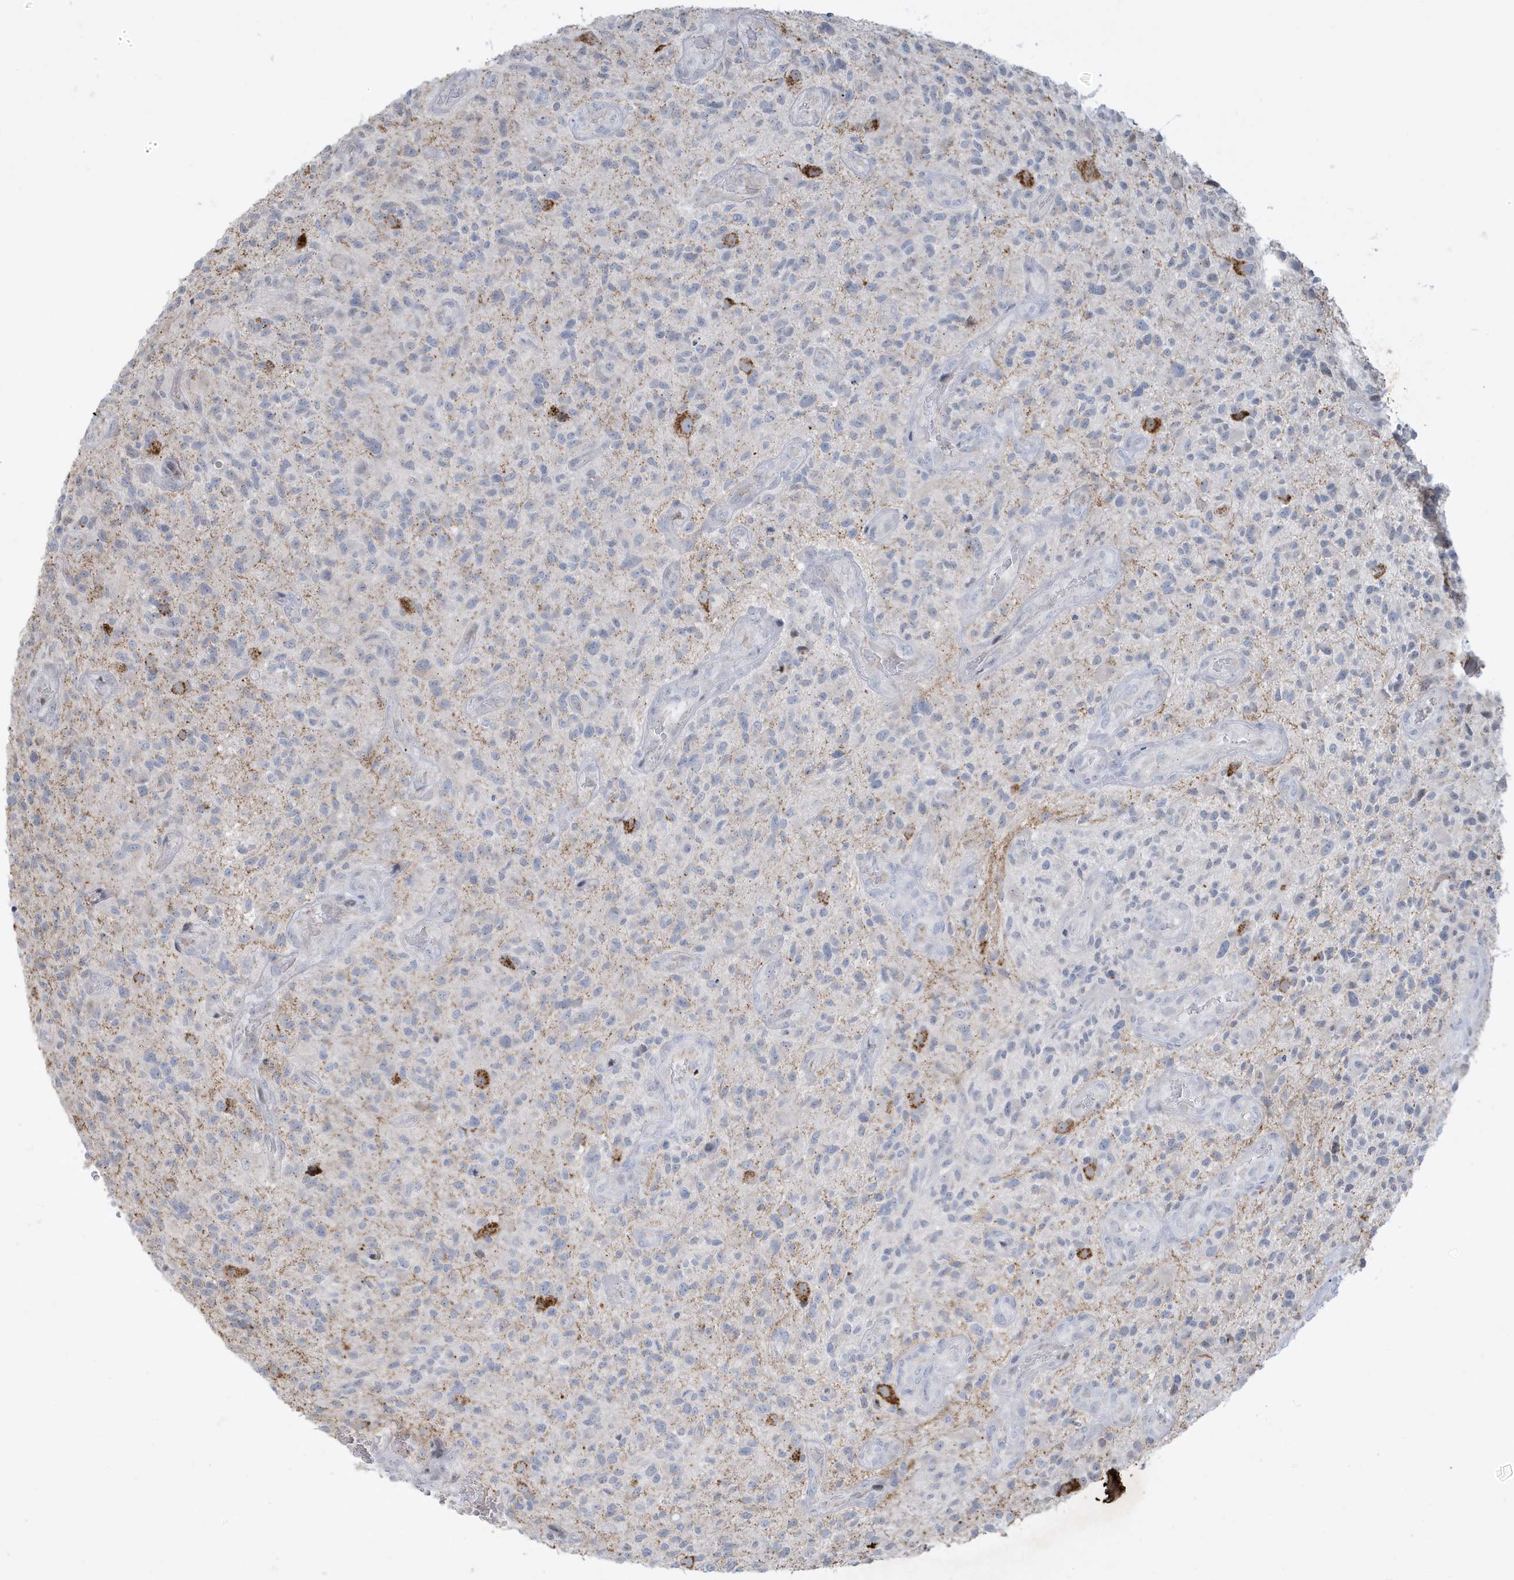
{"staining": {"intensity": "negative", "quantity": "none", "location": "none"}, "tissue": "glioma", "cell_type": "Tumor cells", "image_type": "cancer", "snomed": [{"axis": "morphology", "description": "Glioma, malignant, High grade"}, {"axis": "topography", "description": "Brain"}], "caption": "The image reveals no significant positivity in tumor cells of glioma.", "gene": "FNDC1", "patient": {"sex": "male", "age": 47}}